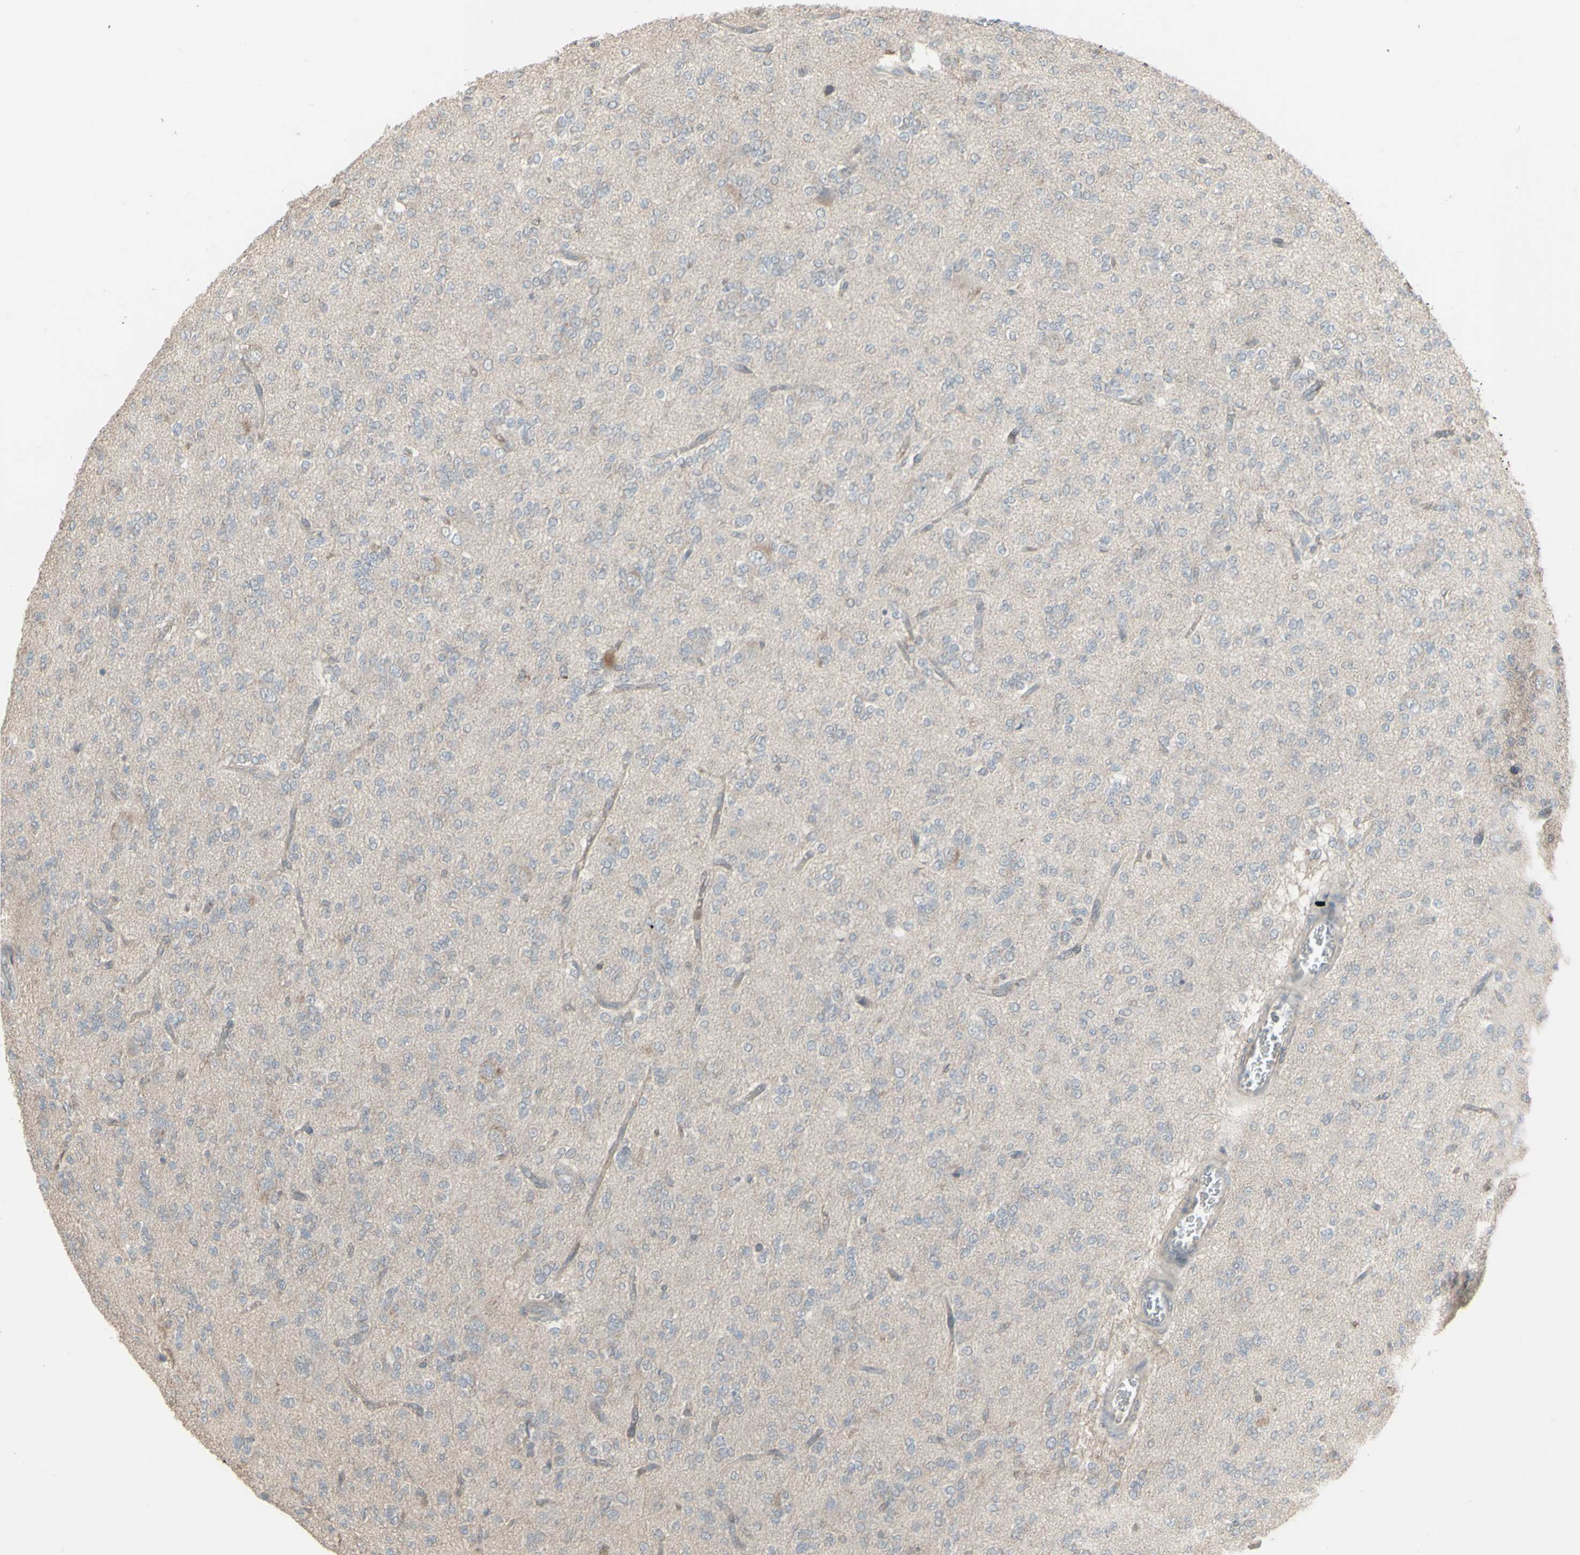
{"staining": {"intensity": "negative", "quantity": "none", "location": "none"}, "tissue": "glioma", "cell_type": "Tumor cells", "image_type": "cancer", "snomed": [{"axis": "morphology", "description": "Glioma, malignant, Low grade"}, {"axis": "topography", "description": "Brain"}], "caption": "Immunohistochemical staining of human malignant low-grade glioma demonstrates no significant staining in tumor cells.", "gene": "CSK", "patient": {"sex": "male", "age": 38}}